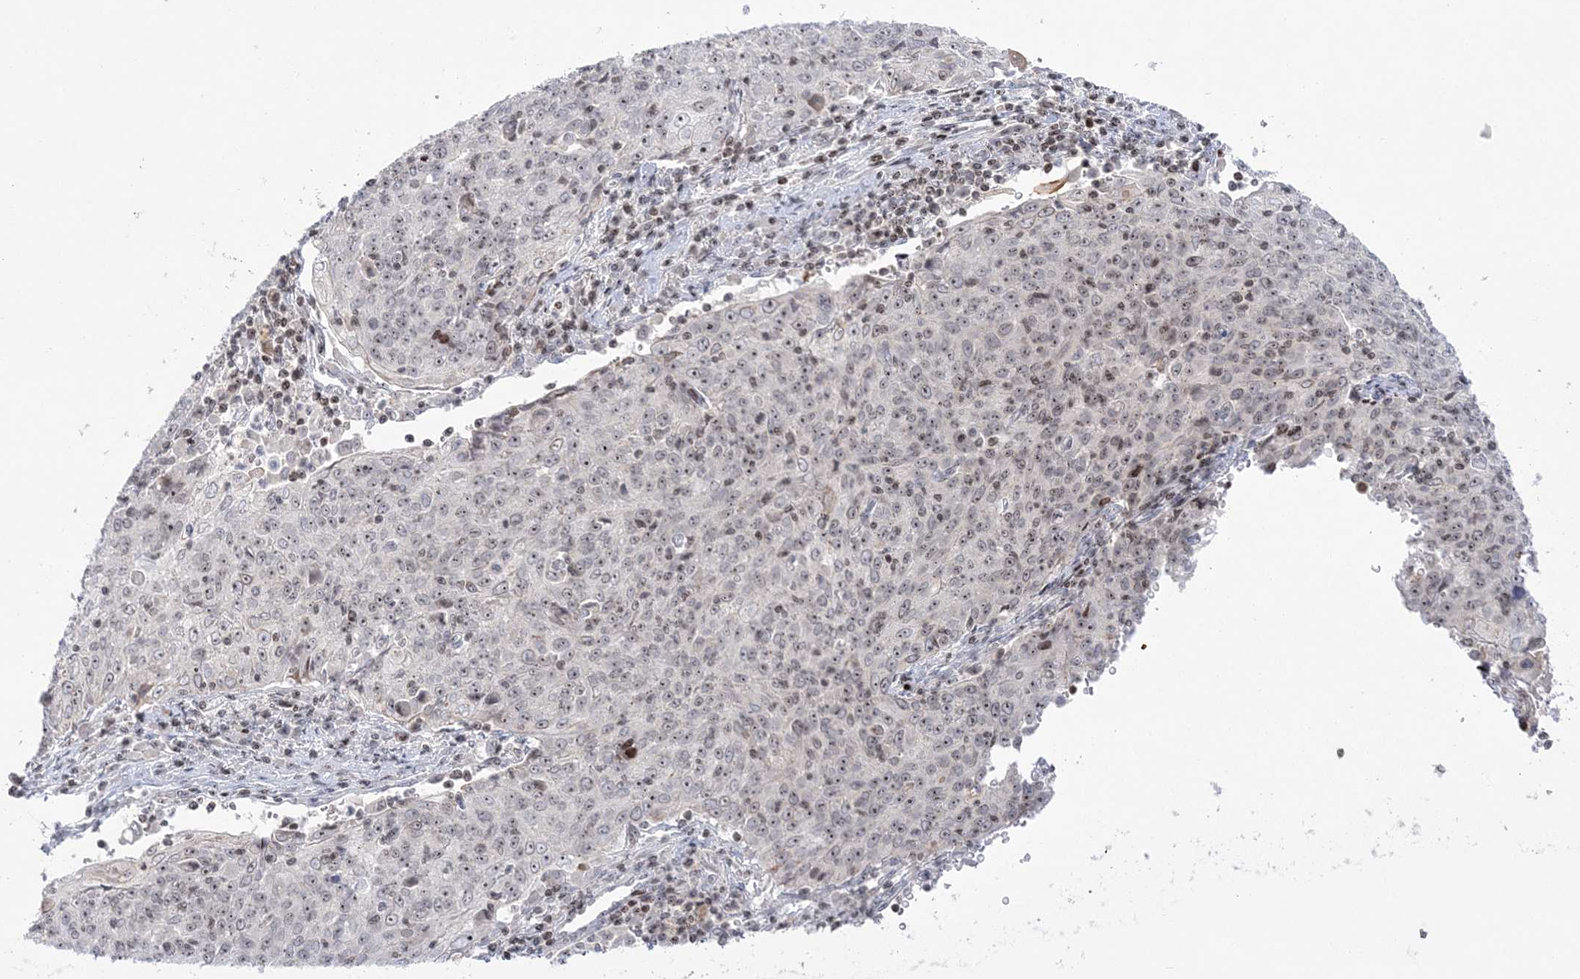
{"staining": {"intensity": "strong", "quantity": "<25%", "location": "cytoplasmic/membranous,nuclear"}, "tissue": "cervical cancer", "cell_type": "Tumor cells", "image_type": "cancer", "snomed": [{"axis": "morphology", "description": "Squamous cell carcinoma, NOS"}, {"axis": "topography", "description": "Cervix"}], "caption": "Protein staining exhibits strong cytoplasmic/membranous and nuclear expression in about <25% of tumor cells in cervical squamous cell carcinoma.", "gene": "SH3BP4", "patient": {"sex": "female", "age": 48}}